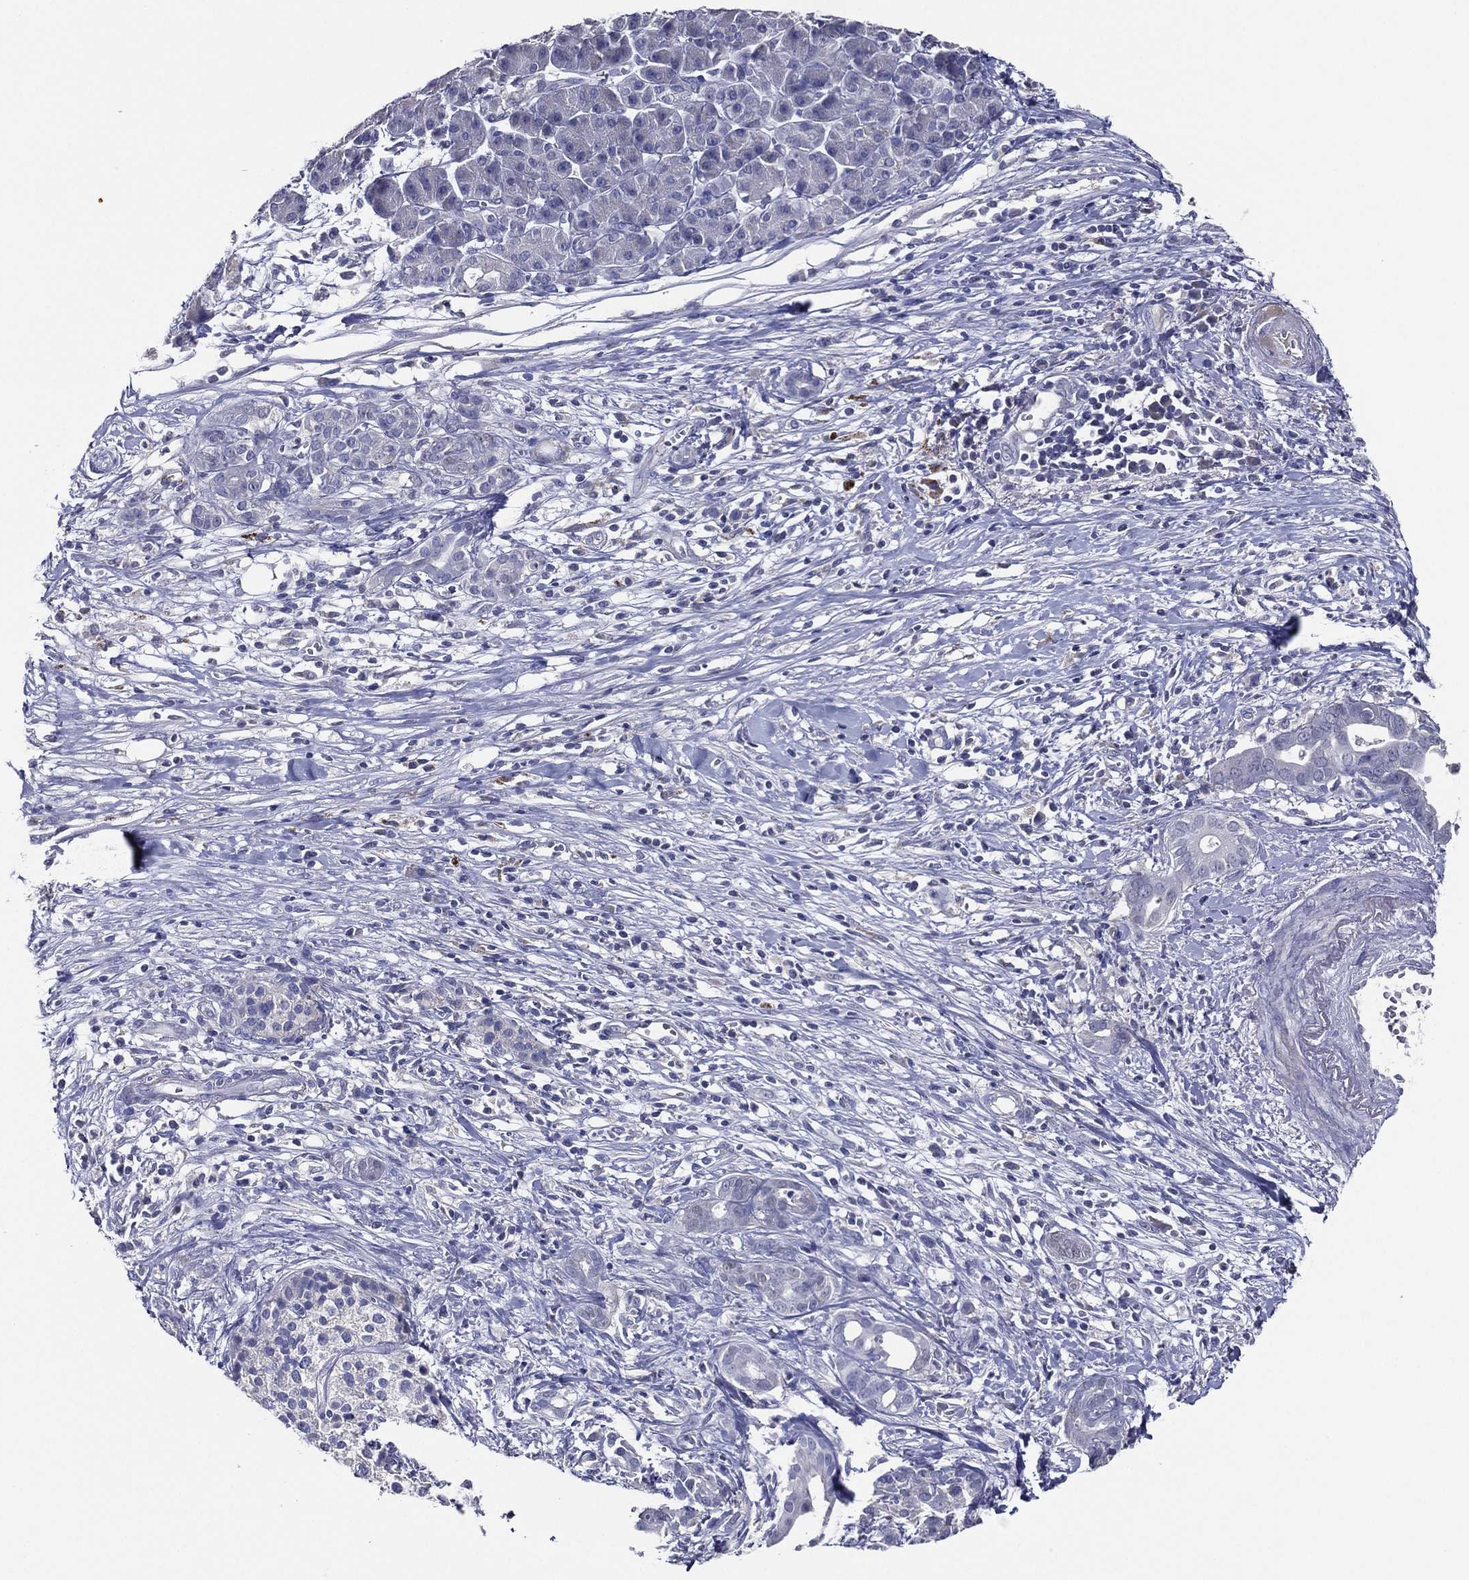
{"staining": {"intensity": "negative", "quantity": "none", "location": "none"}, "tissue": "pancreatic cancer", "cell_type": "Tumor cells", "image_type": "cancer", "snomed": [{"axis": "morphology", "description": "Adenocarcinoma, NOS"}, {"axis": "topography", "description": "Pancreas"}], "caption": "IHC micrograph of human pancreatic cancer stained for a protein (brown), which reveals no staining in tumor cells.", "gene": "TFAP2A", "patient": {"sex": "male", "age": 61}}